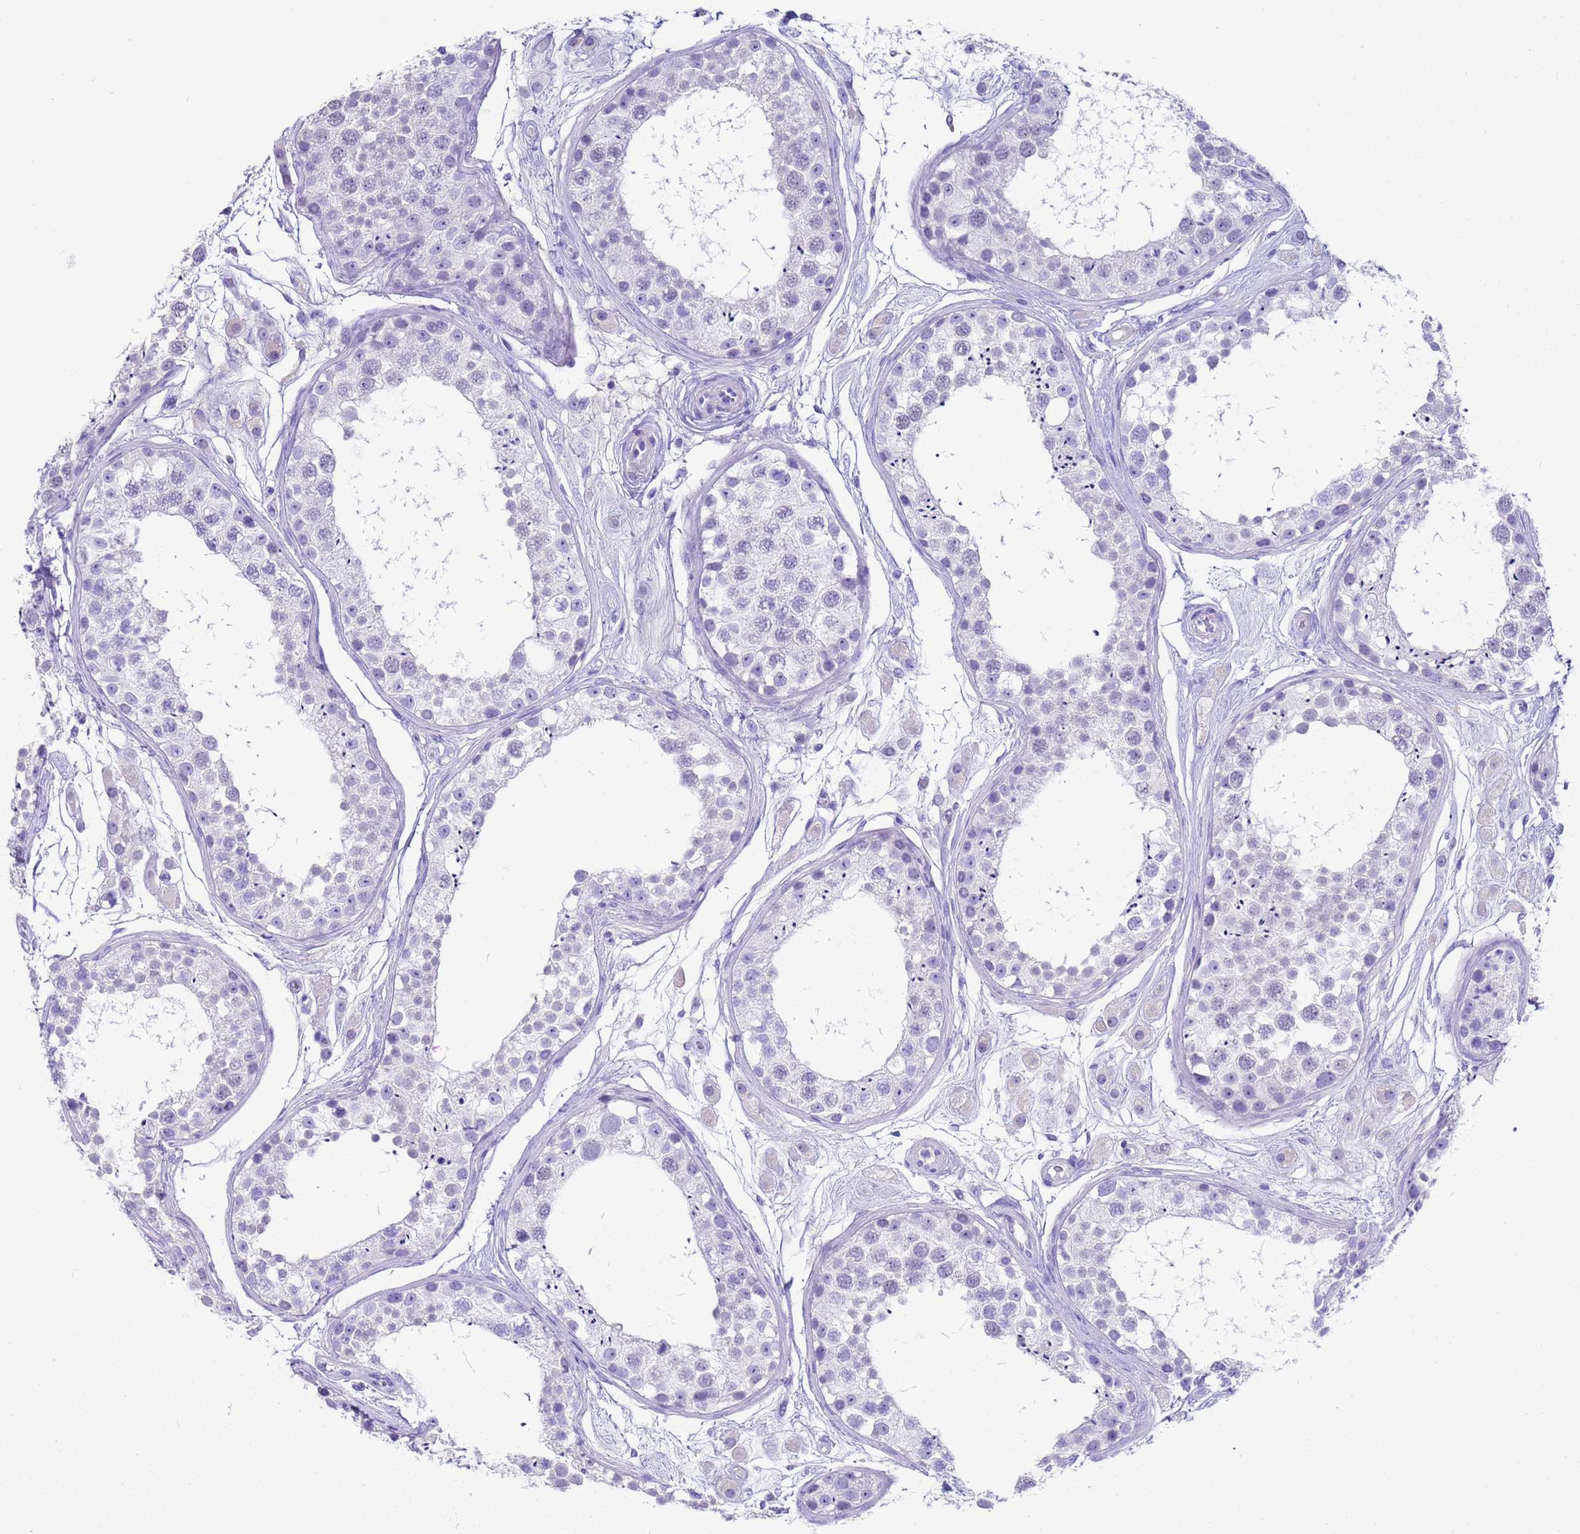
{"staining": {"intensity": "negative", "quantity": "none", "location": "none"}, "tissue": "testis", "cell_type": "Cells in seminiferous ducts", "image_type": "normal", "snomed": [{"axis": "morphology", "description": "Normal tissue, NOS"}, {"axis": "topography", "description": "Testis"}], "caption": "Testis was stained to show a protein in brown. There is no significant expression in cells in seminiferous ducts. (Brightfield microscopy of DAB IHC at high magnification).", "gene": "CKM", "patient": {"sex": "male", "age": 25}}